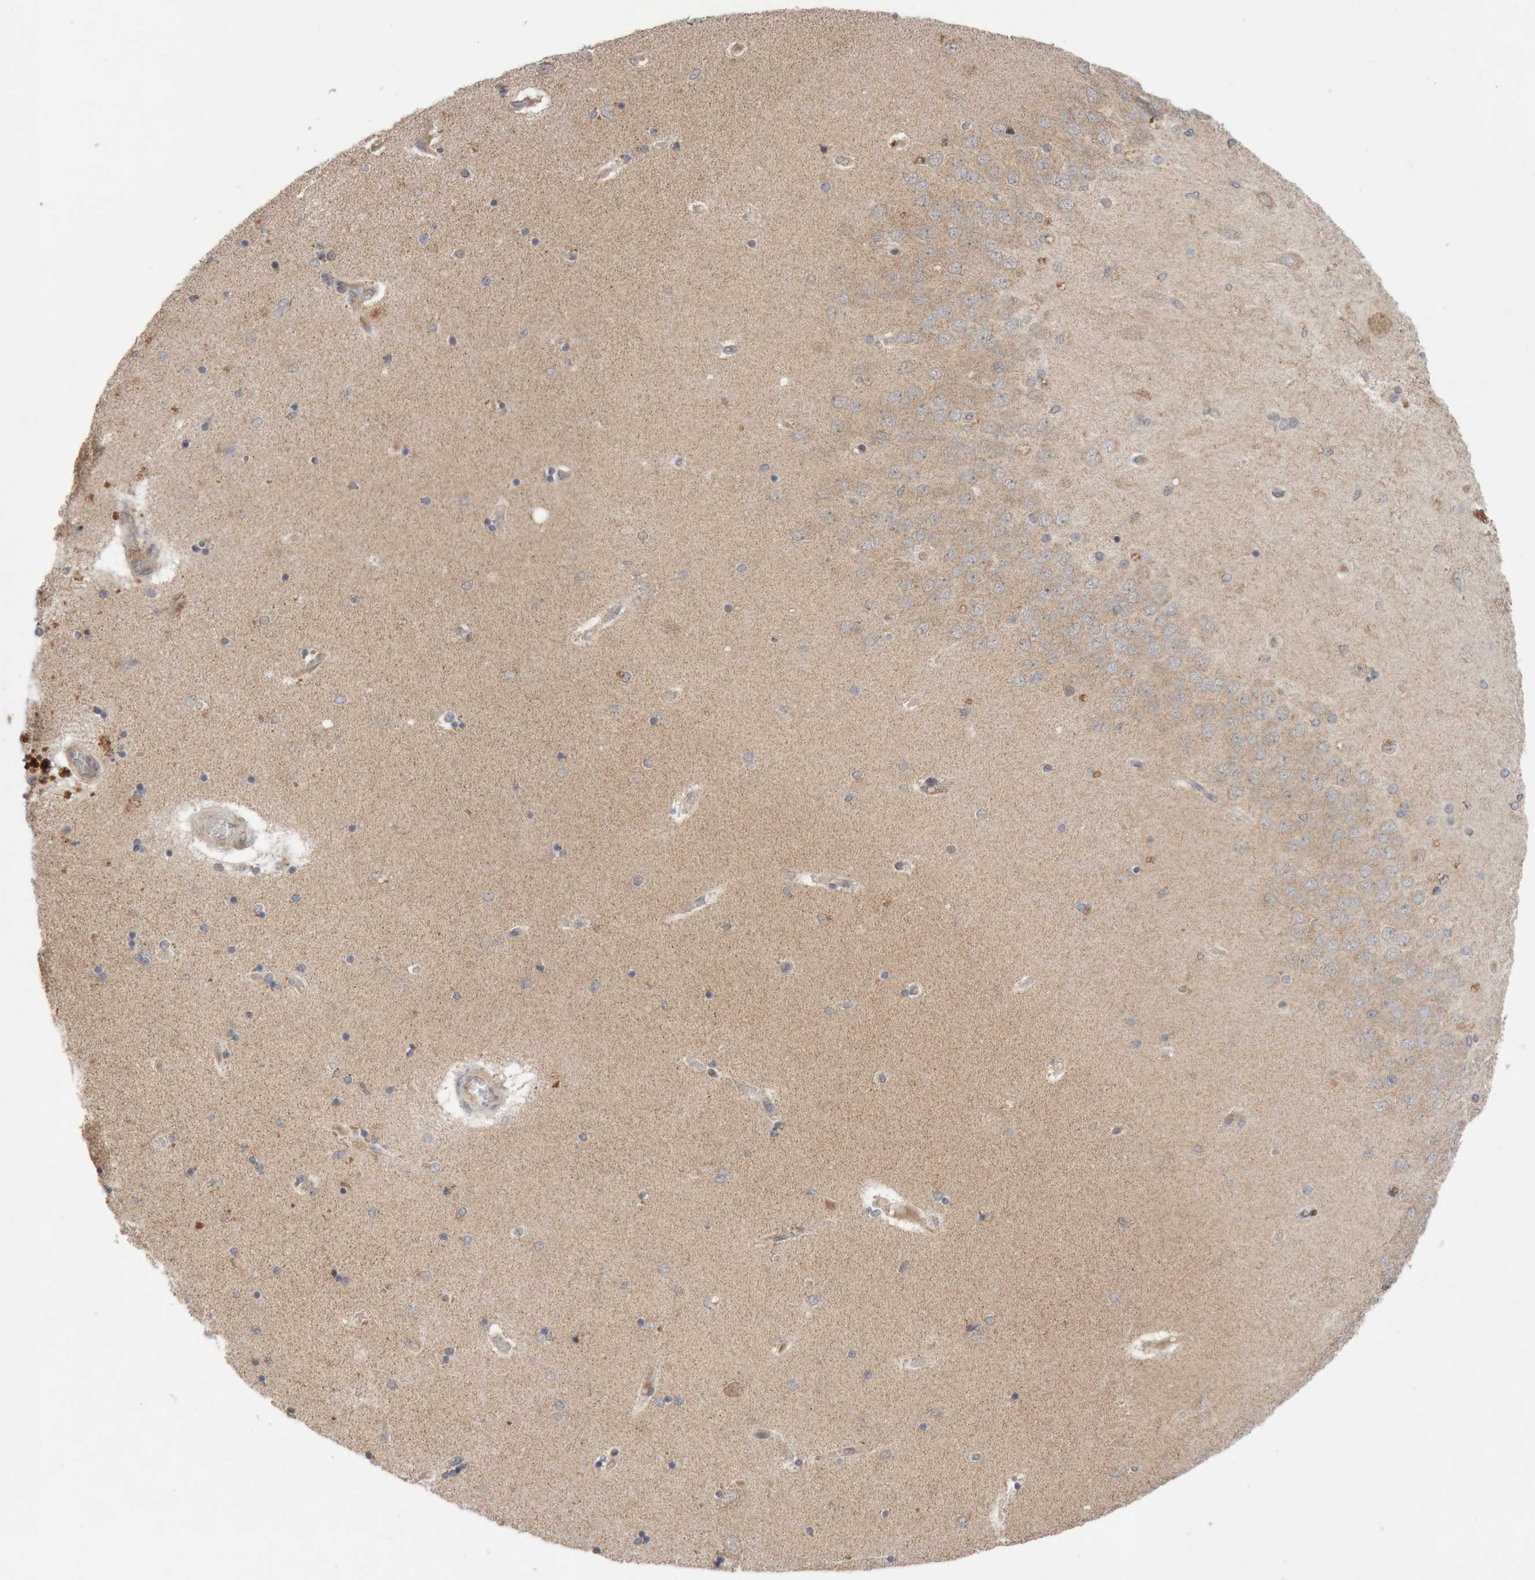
{"staining": {"intensity": "weak", "quantity": "25%-75%", "location": "cytoplasmic/membranous"}, "tissue": "hippocampus", "cell_type": "Glial cells", "image_type": "normal", "snomed": [{"axis": "morphology", "description": "Normal tissue, NOS"}, {"axis": "topography", "description": "Hippocampus"}], "caption": "Immunohistochemical staining of unremarkable human hippocampus reveals weak cytoplasmic/membranous protein staining in about 25%-75% of glial cells. The staining is performed using DAB brown chromogen to label protein expression. The nuclei are counter-stained blue using hematoxylin.", "gene": "KIF21B", "patient": {"sex": "female", "age": 54}}